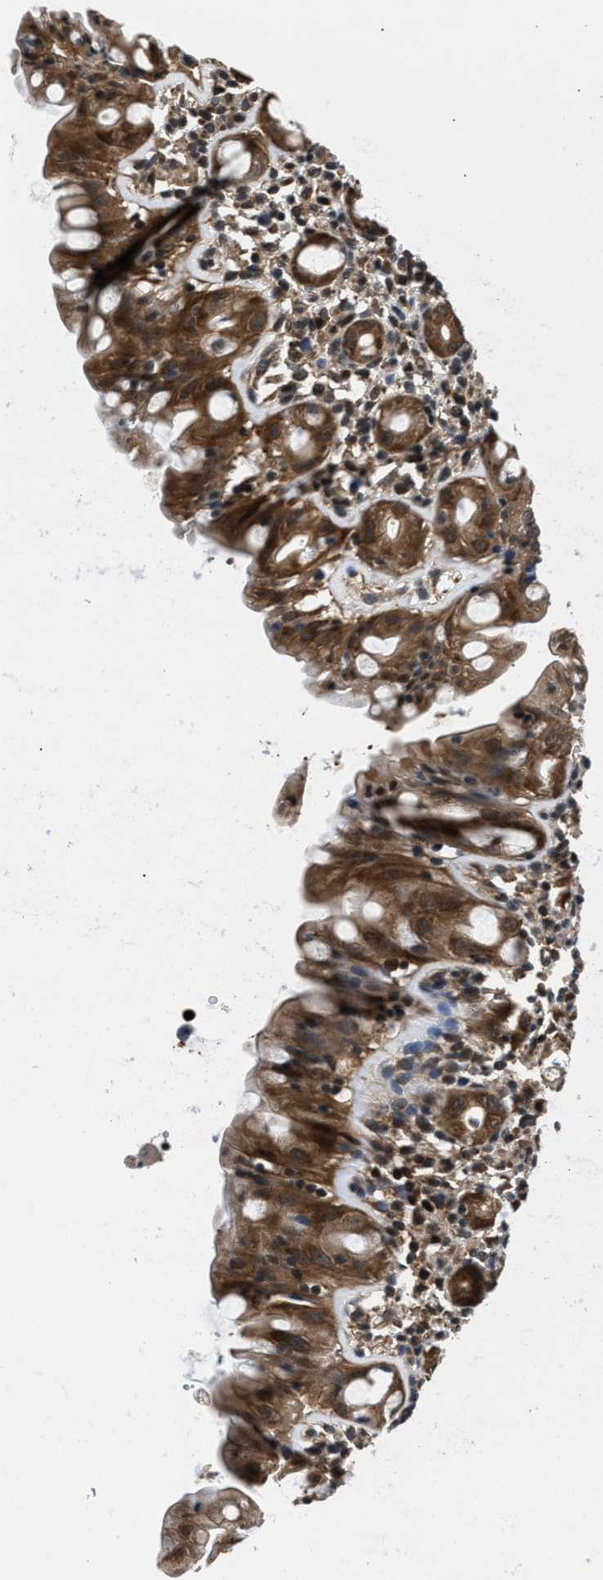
{"staining": {"intensity": "moderate", "quantity": ">75%", "location": "cytoplasmic/membranous,nuclear"}, "tissue": "rectum", "cell_type": "Glandular cells", "image_type": "normal", "snomed": [{"axis": "morphology", "description": "Normal tissue, NOS"}, {"axis": "topography", "description": "Rectum"}], "caption": "IHC staining of normal rectum, which shows medium levels of moderate cytoplasmic/membranous,nuclear expression in about >75% of glandular cells indicating moderate cytoplasmic/membranous,nuclear protein staining. The staining was performed using DAB (brown) for protein detection and nuclei were counterstained in hematoxylin (blue).", "gene": "RBM33", "patient": {"sex": "male", "age": 44}}